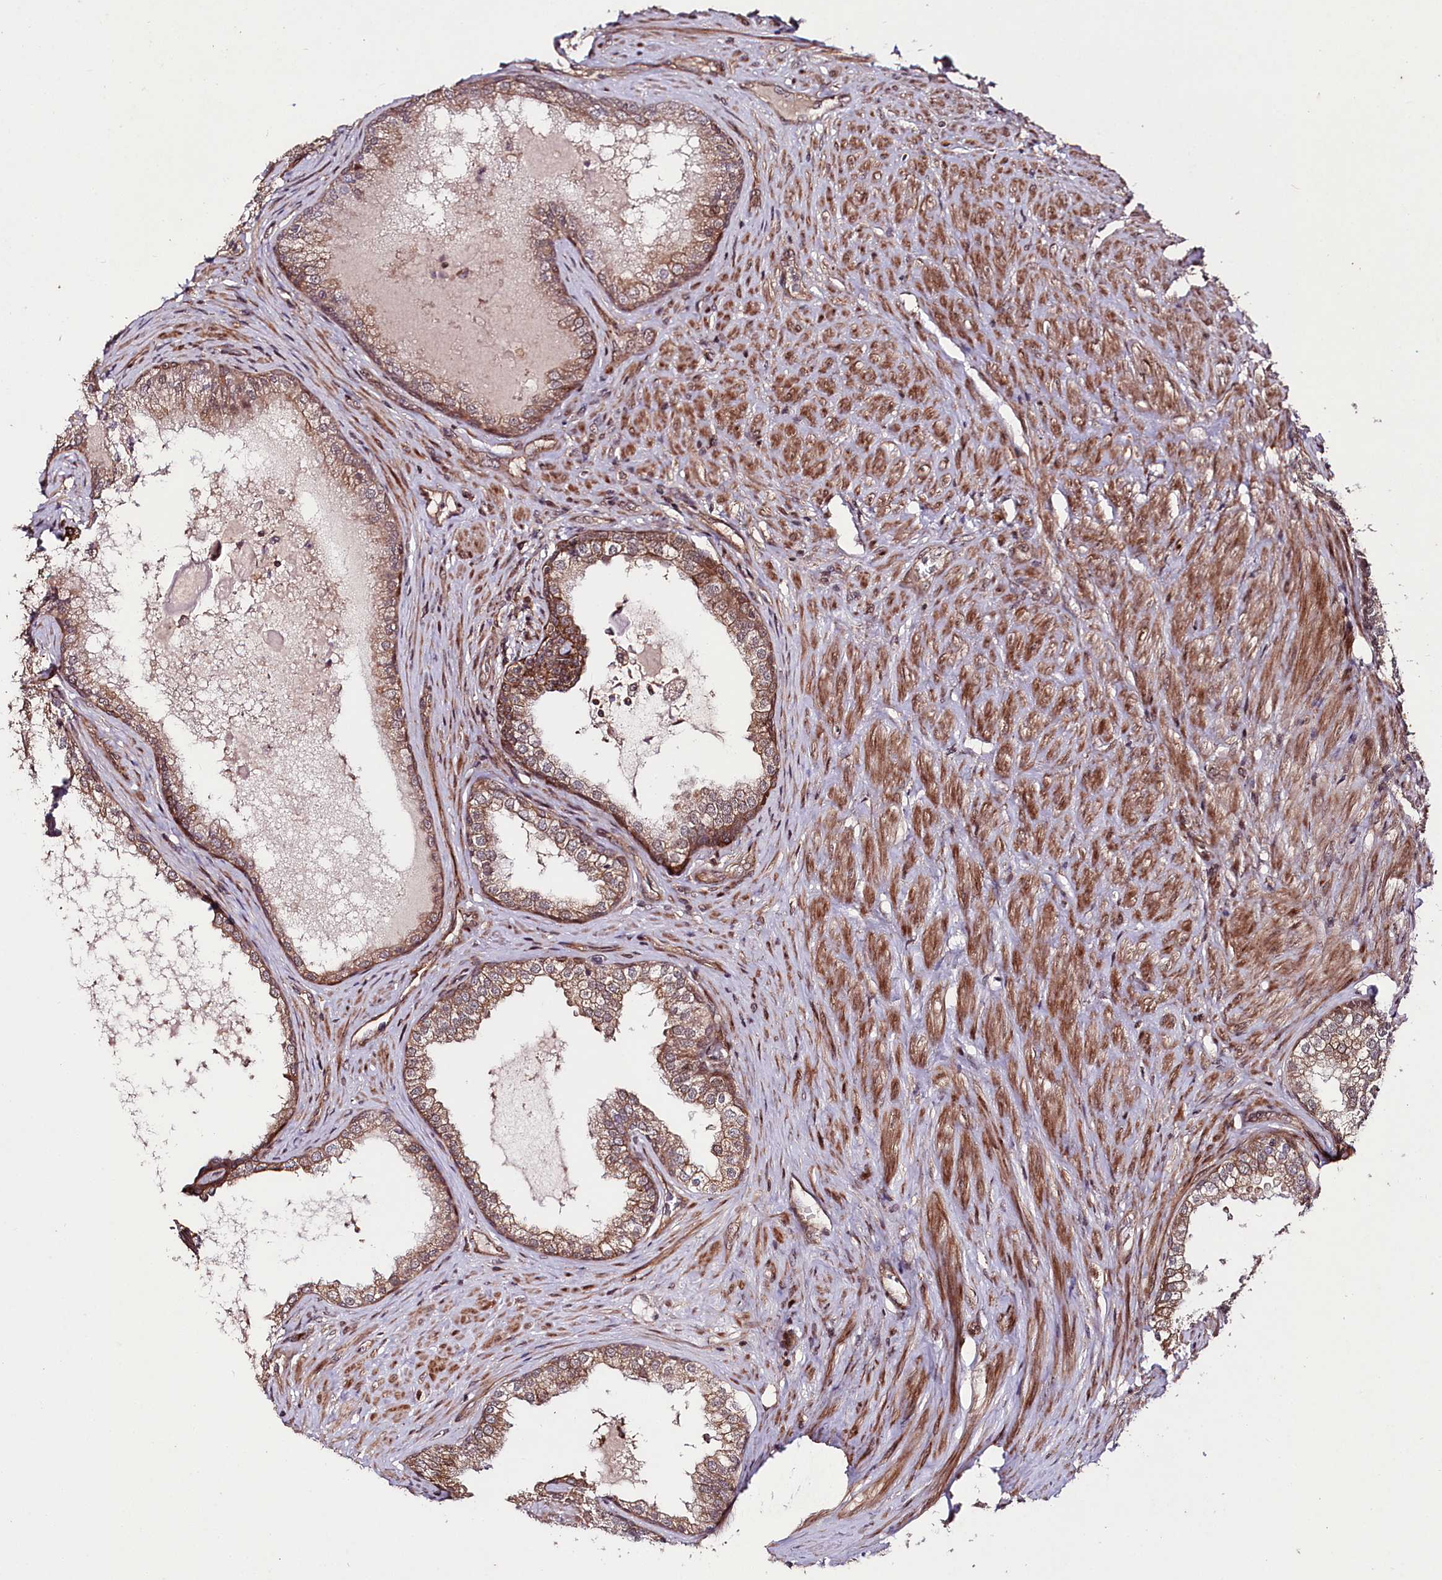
{"staining": {"intensity": "moderate", "quantity": ">75%", "location": "cytoplasmic/membranous"}, "tissue": "prostate cancer", "cell_type": "Tumor cells", "image_type": "cancer", "snomed": [{"axis": "morphology", "description": "Adenocarcinoma, High grade"}, {"axis": "topography", "description": "Prostate"}], "caption": "Immunohistochemical staining of human high-grade adenocarcinoma (prostate) reveals medium levels of moderate cytoplasmic/membranous staining in approximately >75% of tumor cells.", "gene": "PHLDB1", "patient": {"sex": "male", "age": 63}}